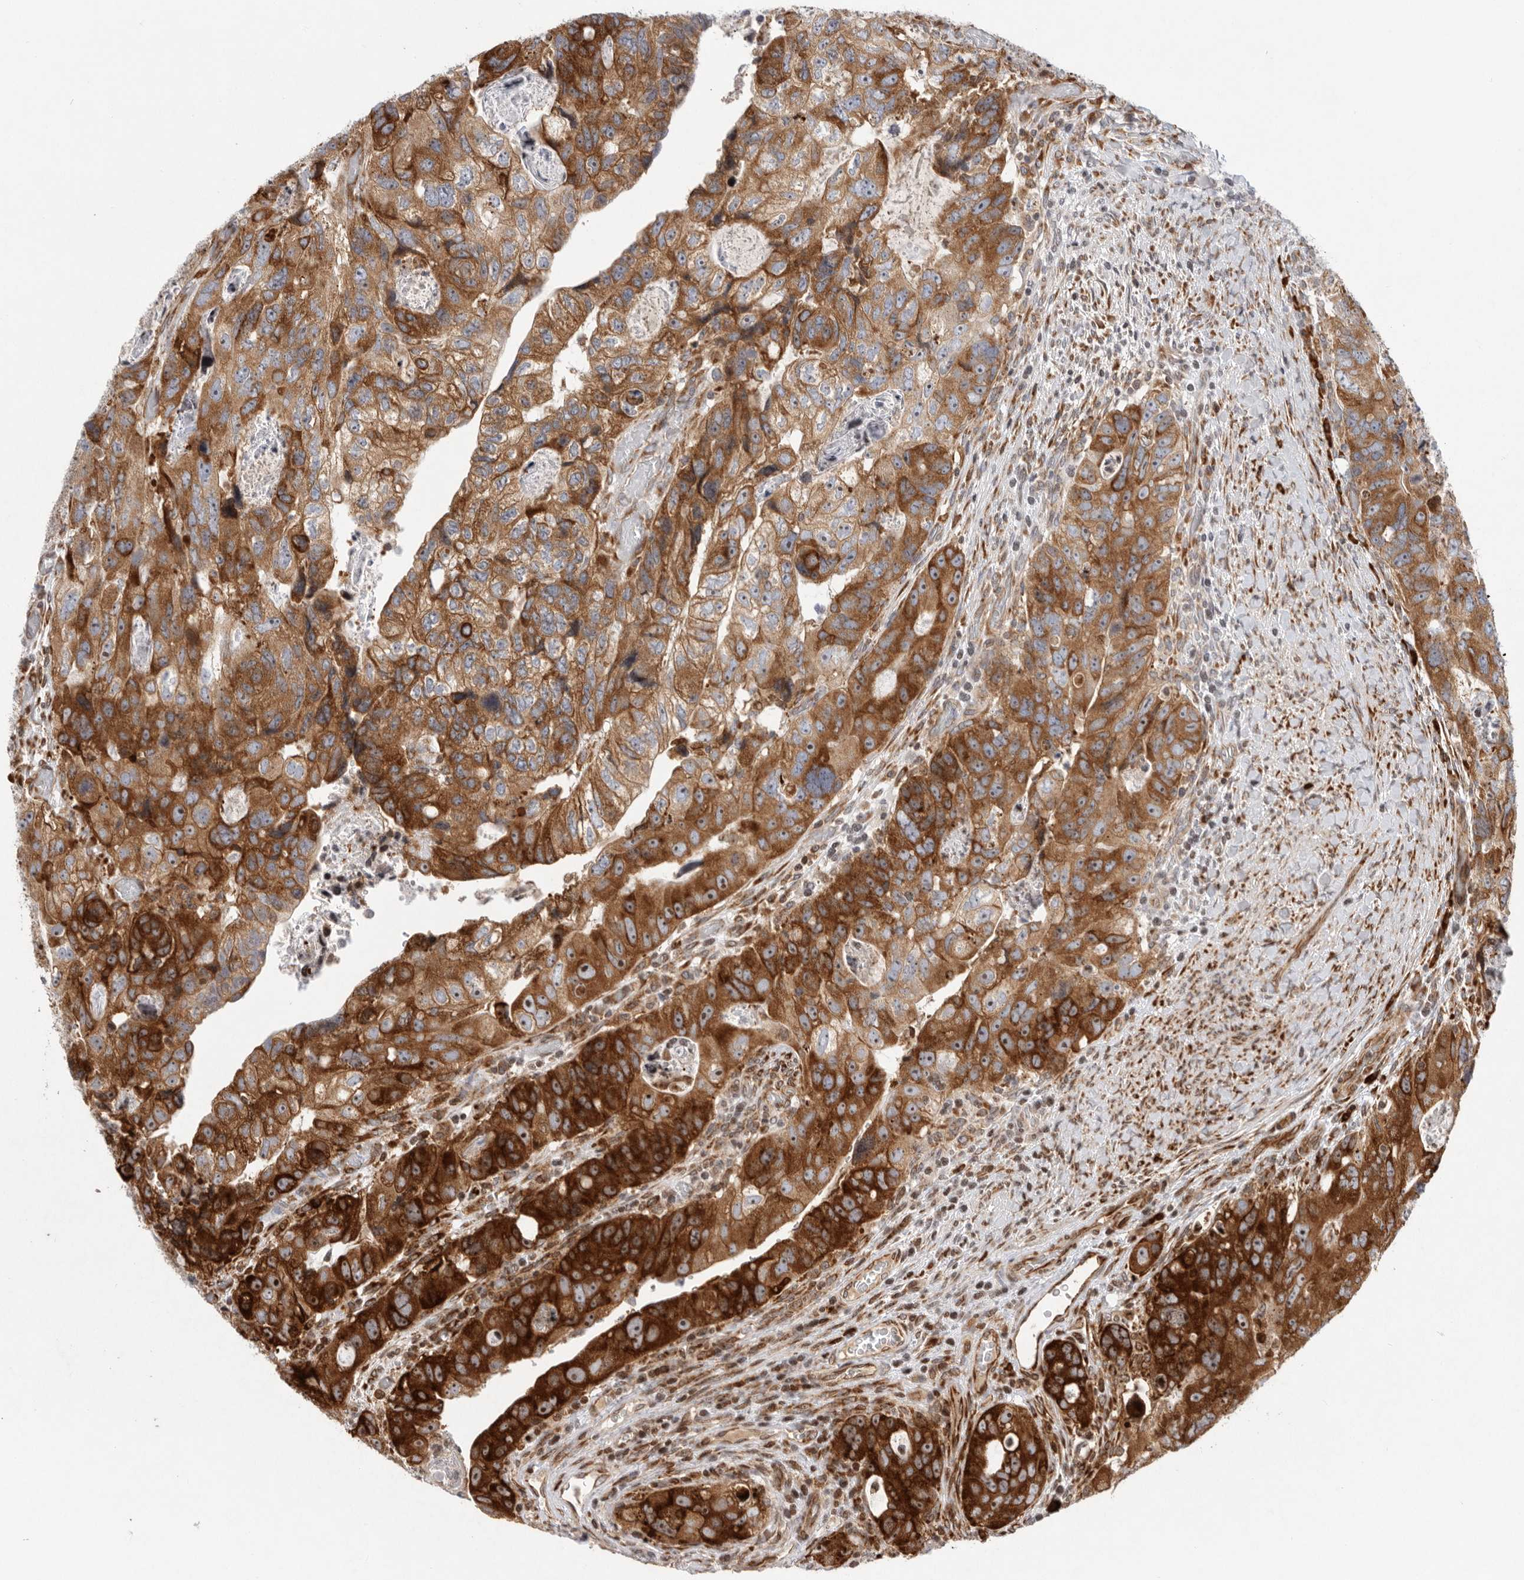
{"staining": {"intensity": "strong", "quantity": ">75%", "location": "cytoplasmic/membranous"}, "tissue": "colorectal cancer", "cell_type": "Tumor cells", "image_type": "cancer", "snomed": [{"axis": "morphology", "description": "Adenocarcinoma, NOS"}, {"axis": "topography", "description": "Rectum"}], "caption": "Colorectal adenocarcinoma tissue displays strong cytoplasmic/membranous positivity in approximately >75% of tumor cells", "gene": "FZD3", "patient": {"sex": "male", "age": 59}}